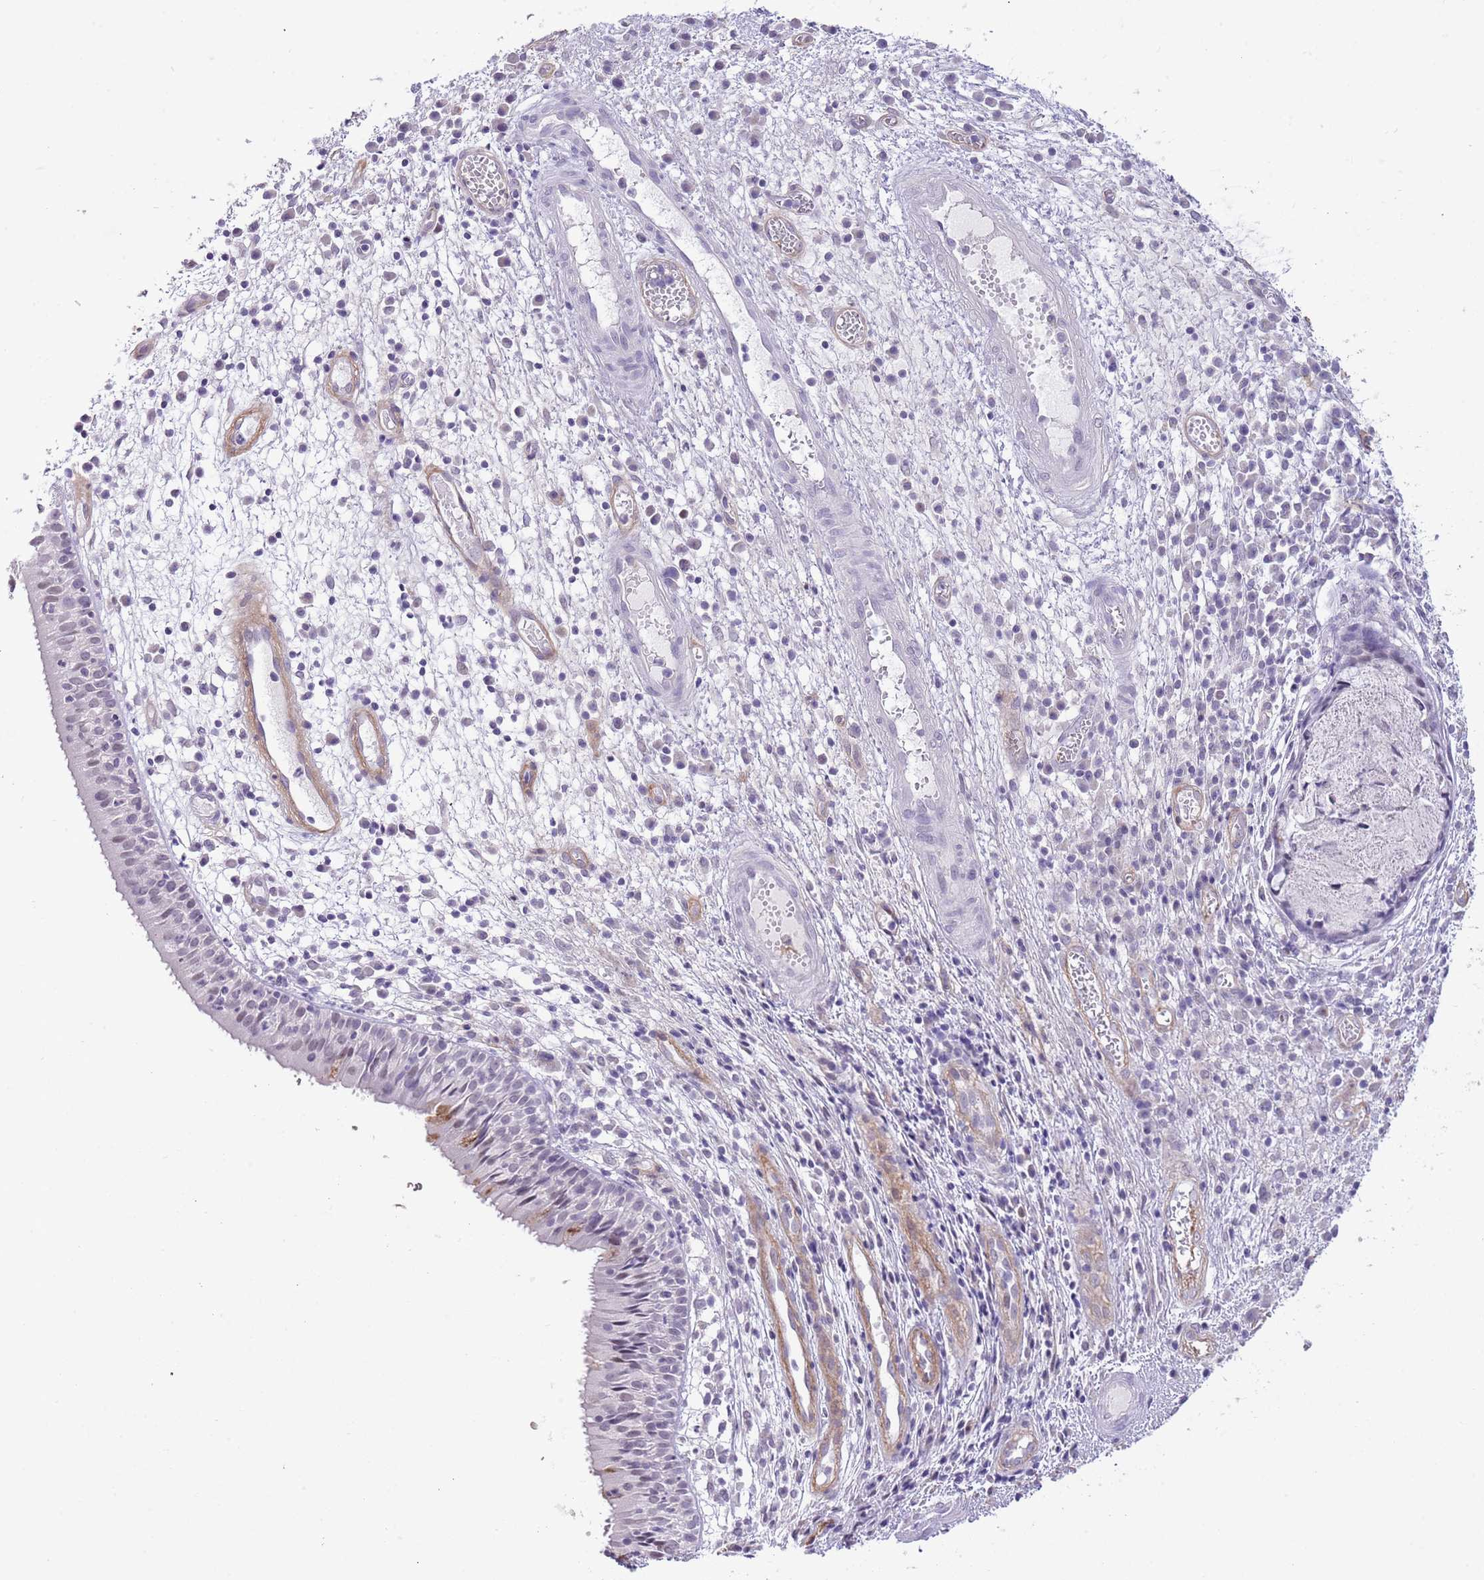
{"staining": {"intensity": "moderate", "quantity": "<25%", "location": "cytoplasmic/membranous"}, "tissue": "nasopharynx", "cell_type": "Respiratory epithelial cells", "image_type": "normal", "snomed": [{"axis": "morphology", "description": "Normal tissue, NOS"}, {"axis": "topography", "description": "Nasopharynx"}], "caption": "The histopathology image demonstrates staining of benign nasopharynx, revealing moderate cytoplasmic/membranous protein positivity (brown color) within respiratory epithelial cells.", "gene": "MIDN", "patient": {"sex": "female", "age": 63}}